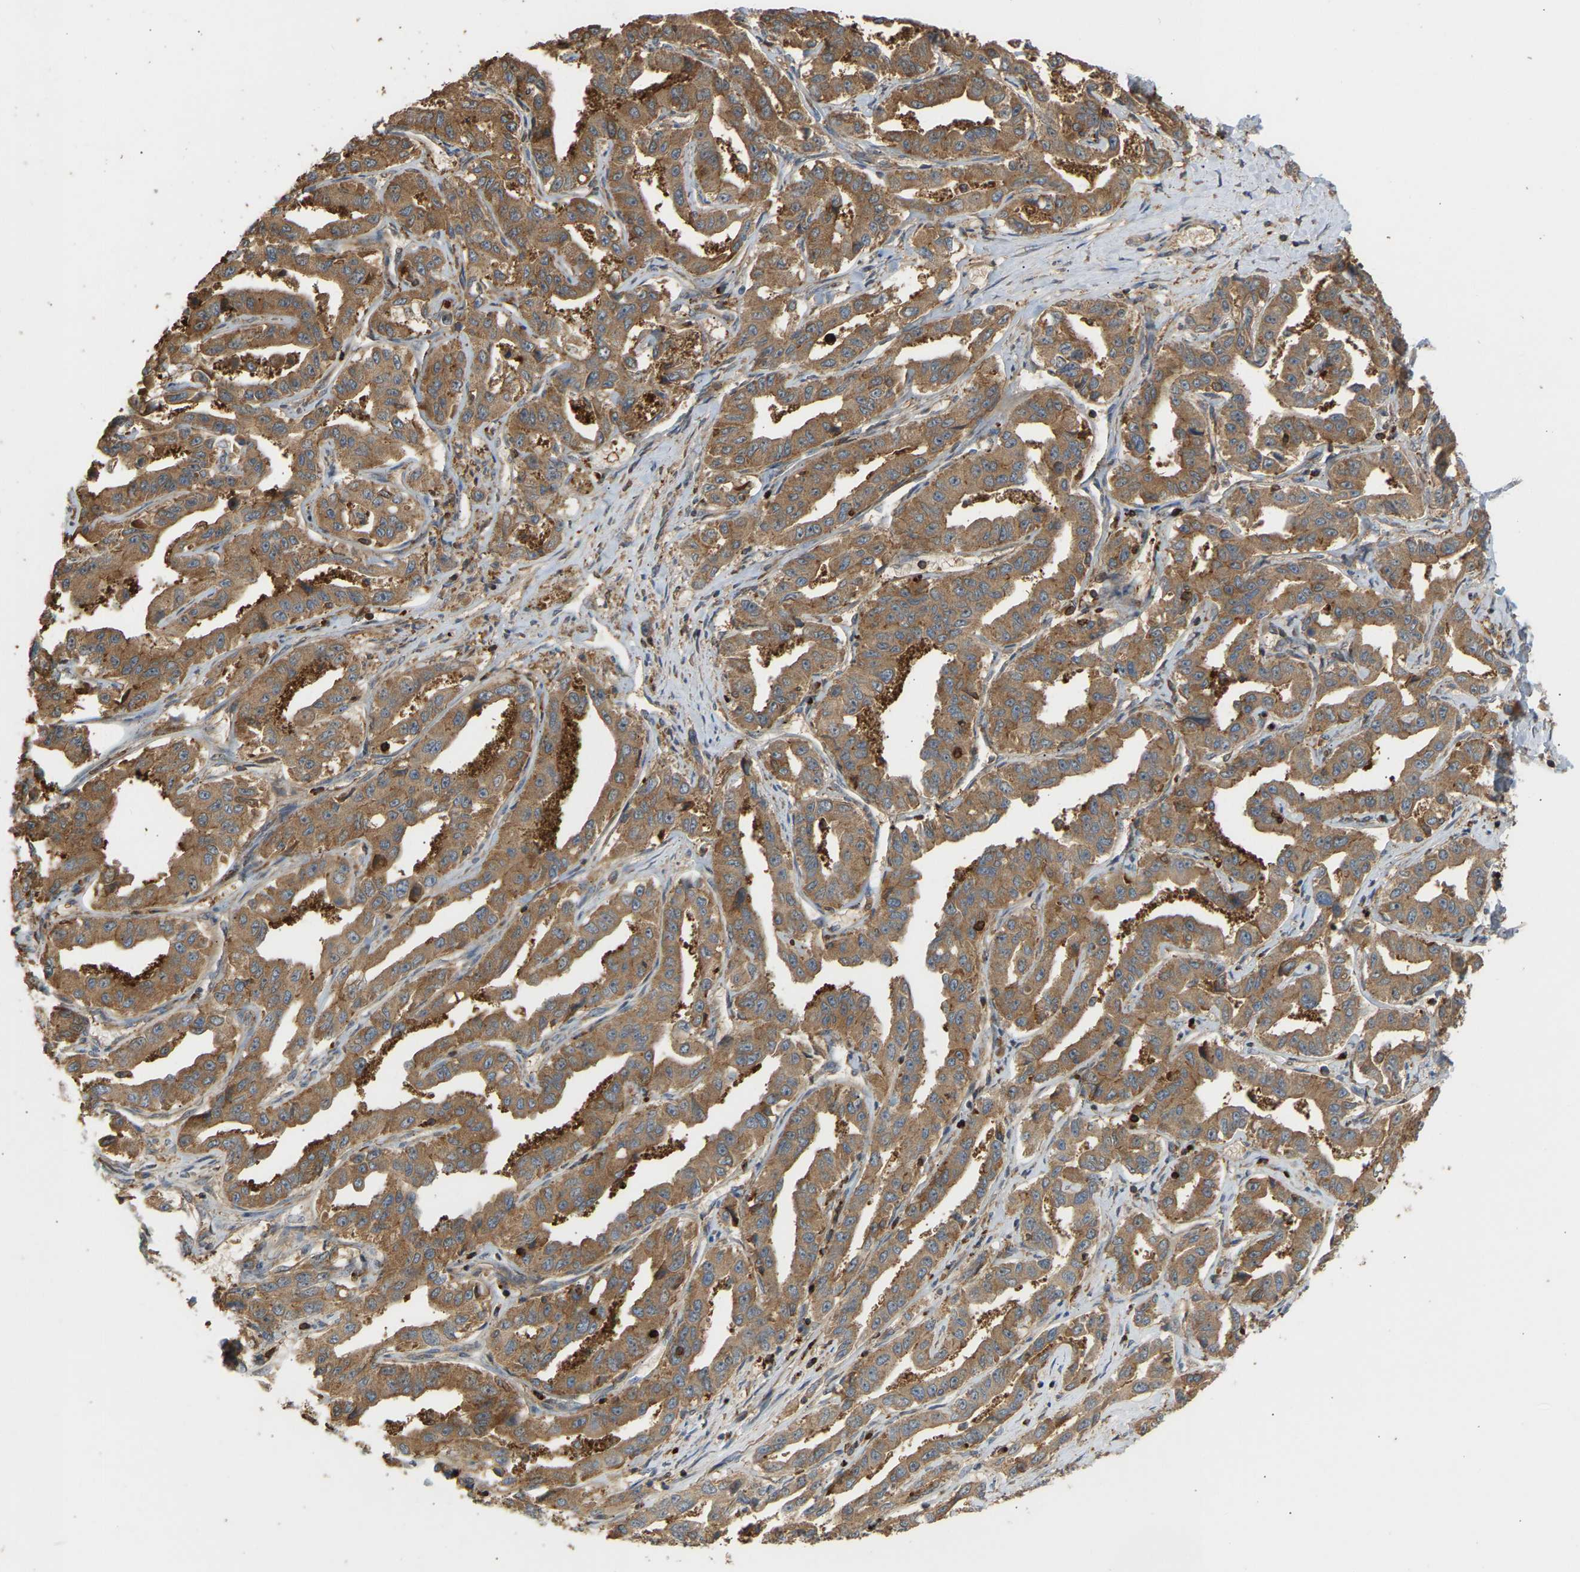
{"staining": {"intensity": "moderate", "quantity": ">75%", "location": "cytoplasmic/membranous"}, "tissue": "liver cancer", "cell_type": "Tumor cells", "image_type": "cancer", "snomed": [{"axis": "morphology", "description": "Cholangiocarcinoma"}, {"axis": "topography", "description": "Liver"}], "caption": "Protein staining by IHC demonstrates moderate cytoplasmic/membranous staining in approximately >75% of tumor cells in liver cancer.", "gene": "GOPC", "patient": {"sex": "male", "age": 59}}